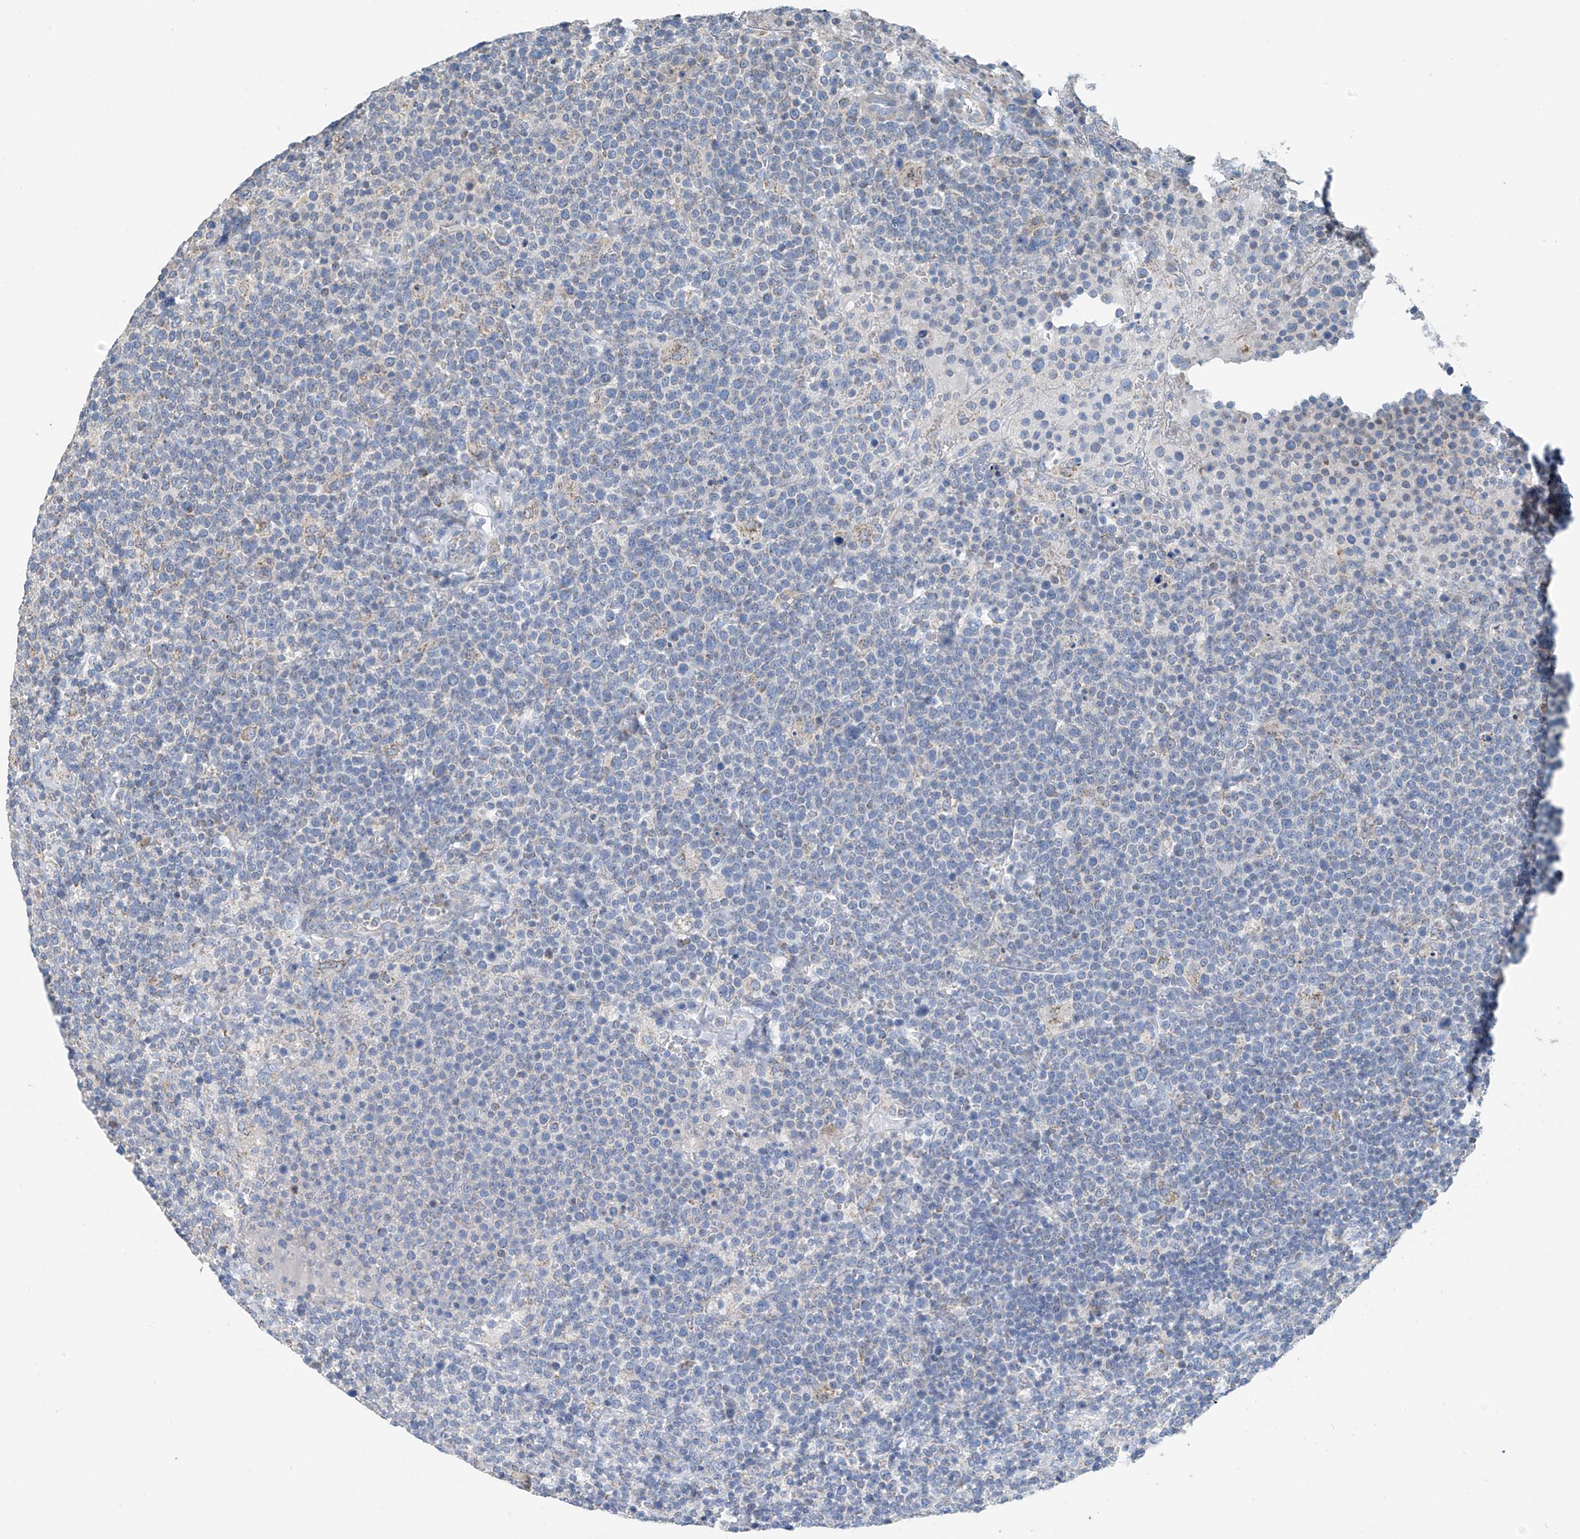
{"staining": {"intensity": "negative", "quantity": "none", "location": "none"}, "tissue": "lymphoma", "cell_type": "Tumor cells", "image_type": "cancer", "snomed": [{"axis": "morphology", "description": "Malignant lymphoma, non-Hodgkin's type, High grade"}, {"axis": "topography", "description": "Lymph node"}], "caption": "The photomicrograph demonstrates no significant expression in tumor cells of lymphoma.", "gene": "SYN3", "patient": {"sex": "male", "age": 61}}